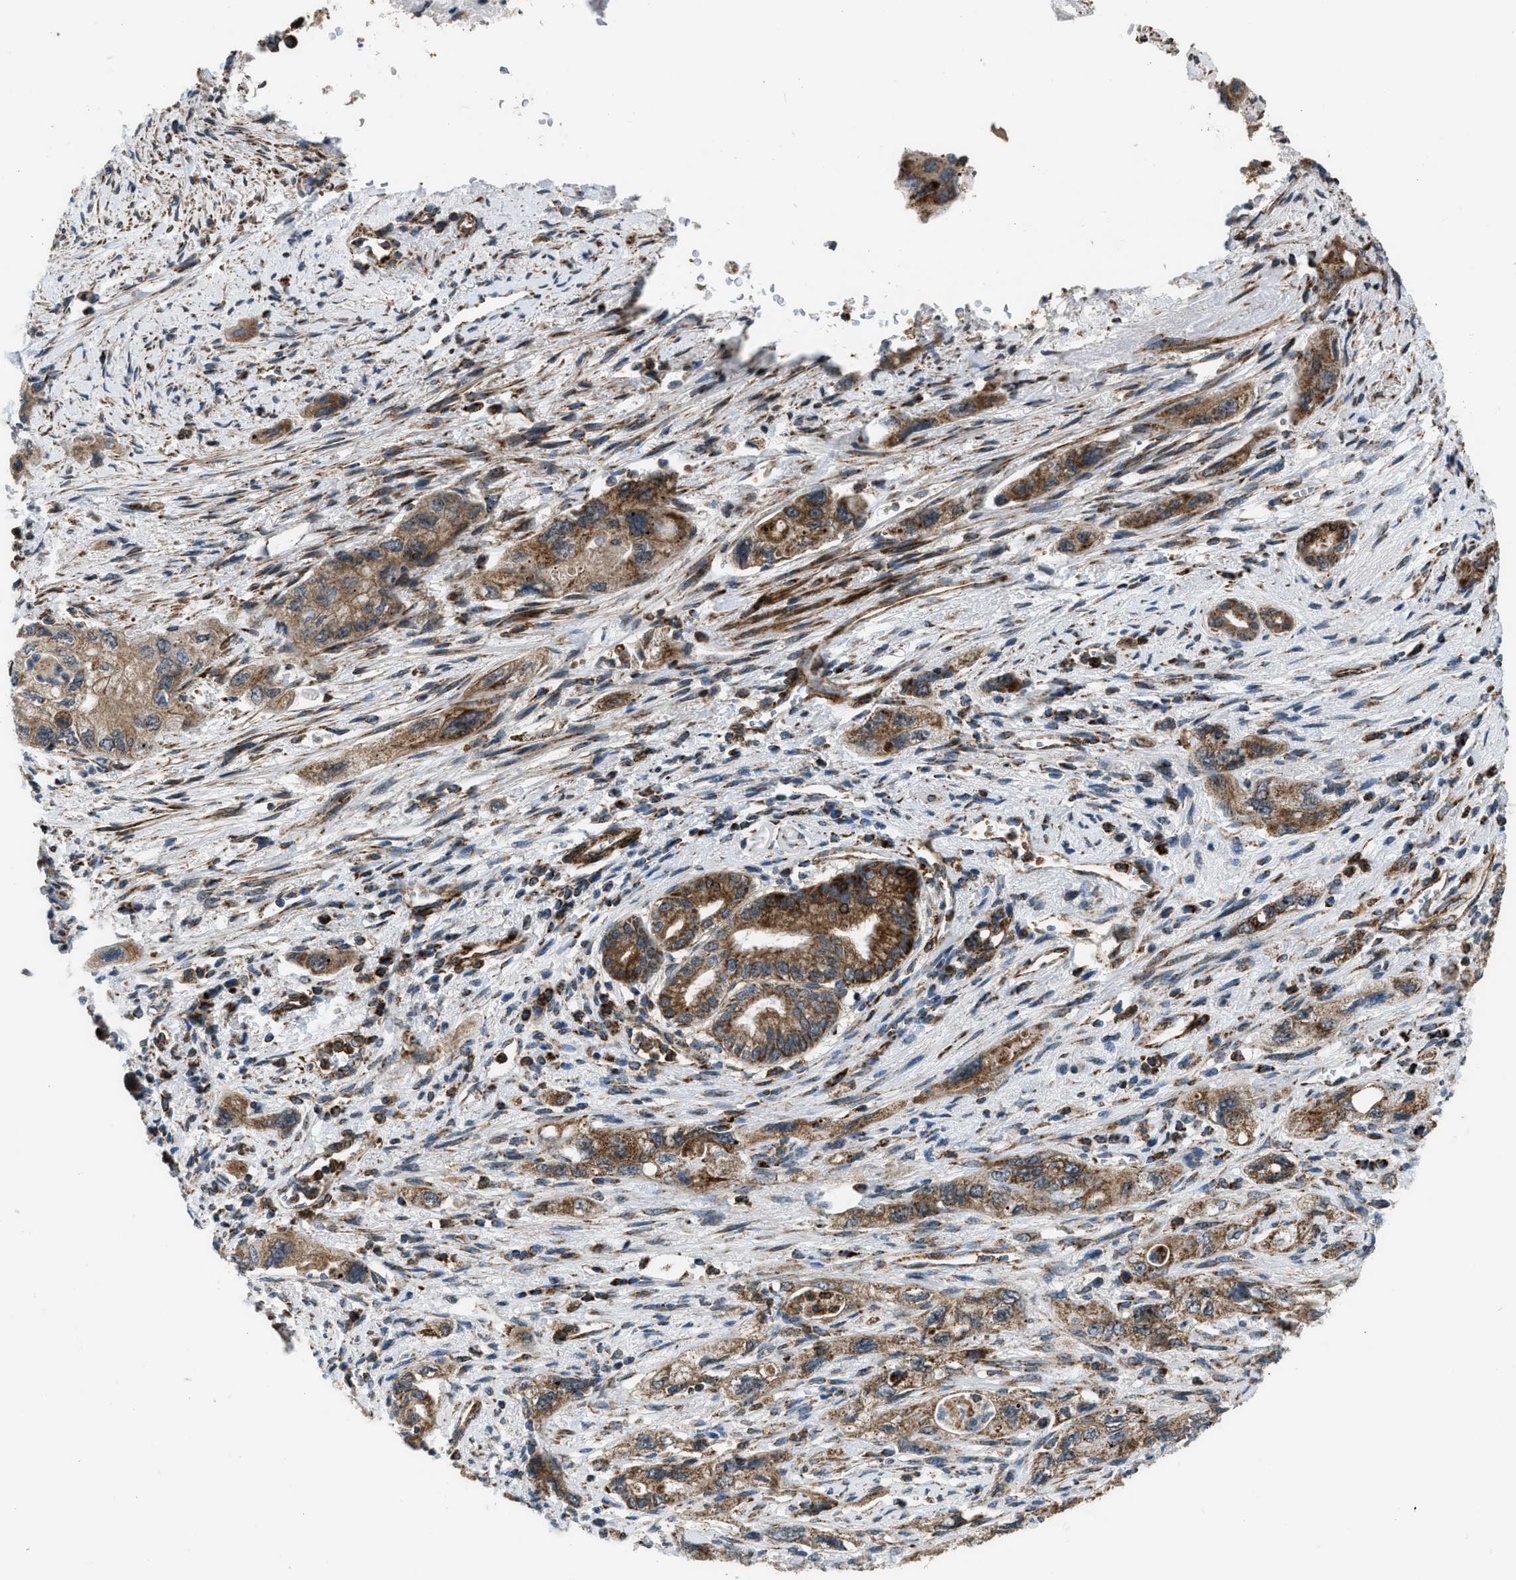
{"staining": {"intensity": "moderate", "quantity": ">75%", "location": "cytoplasmic/membranous"}, "tissue": "pancreatic cancer", "cell_type": "Tumor cells", "image_type": "cancer", "snomed": [{"axis": "morphology", "description": "Adenocarcinoma, NOS"}, {"axis": "topography", "description": "Pancreas"}], "caption": "A micrograph of human adenocarcinoma (pancreatic) stained for a protein reveals moderate cytoplasmic/membranous brown staining in tumor cells. (brown staining indicates protein expression, while blue staining denotes nuclei).", "gene": "GSDME", "patient": {"sex": "female", "age": 73}}